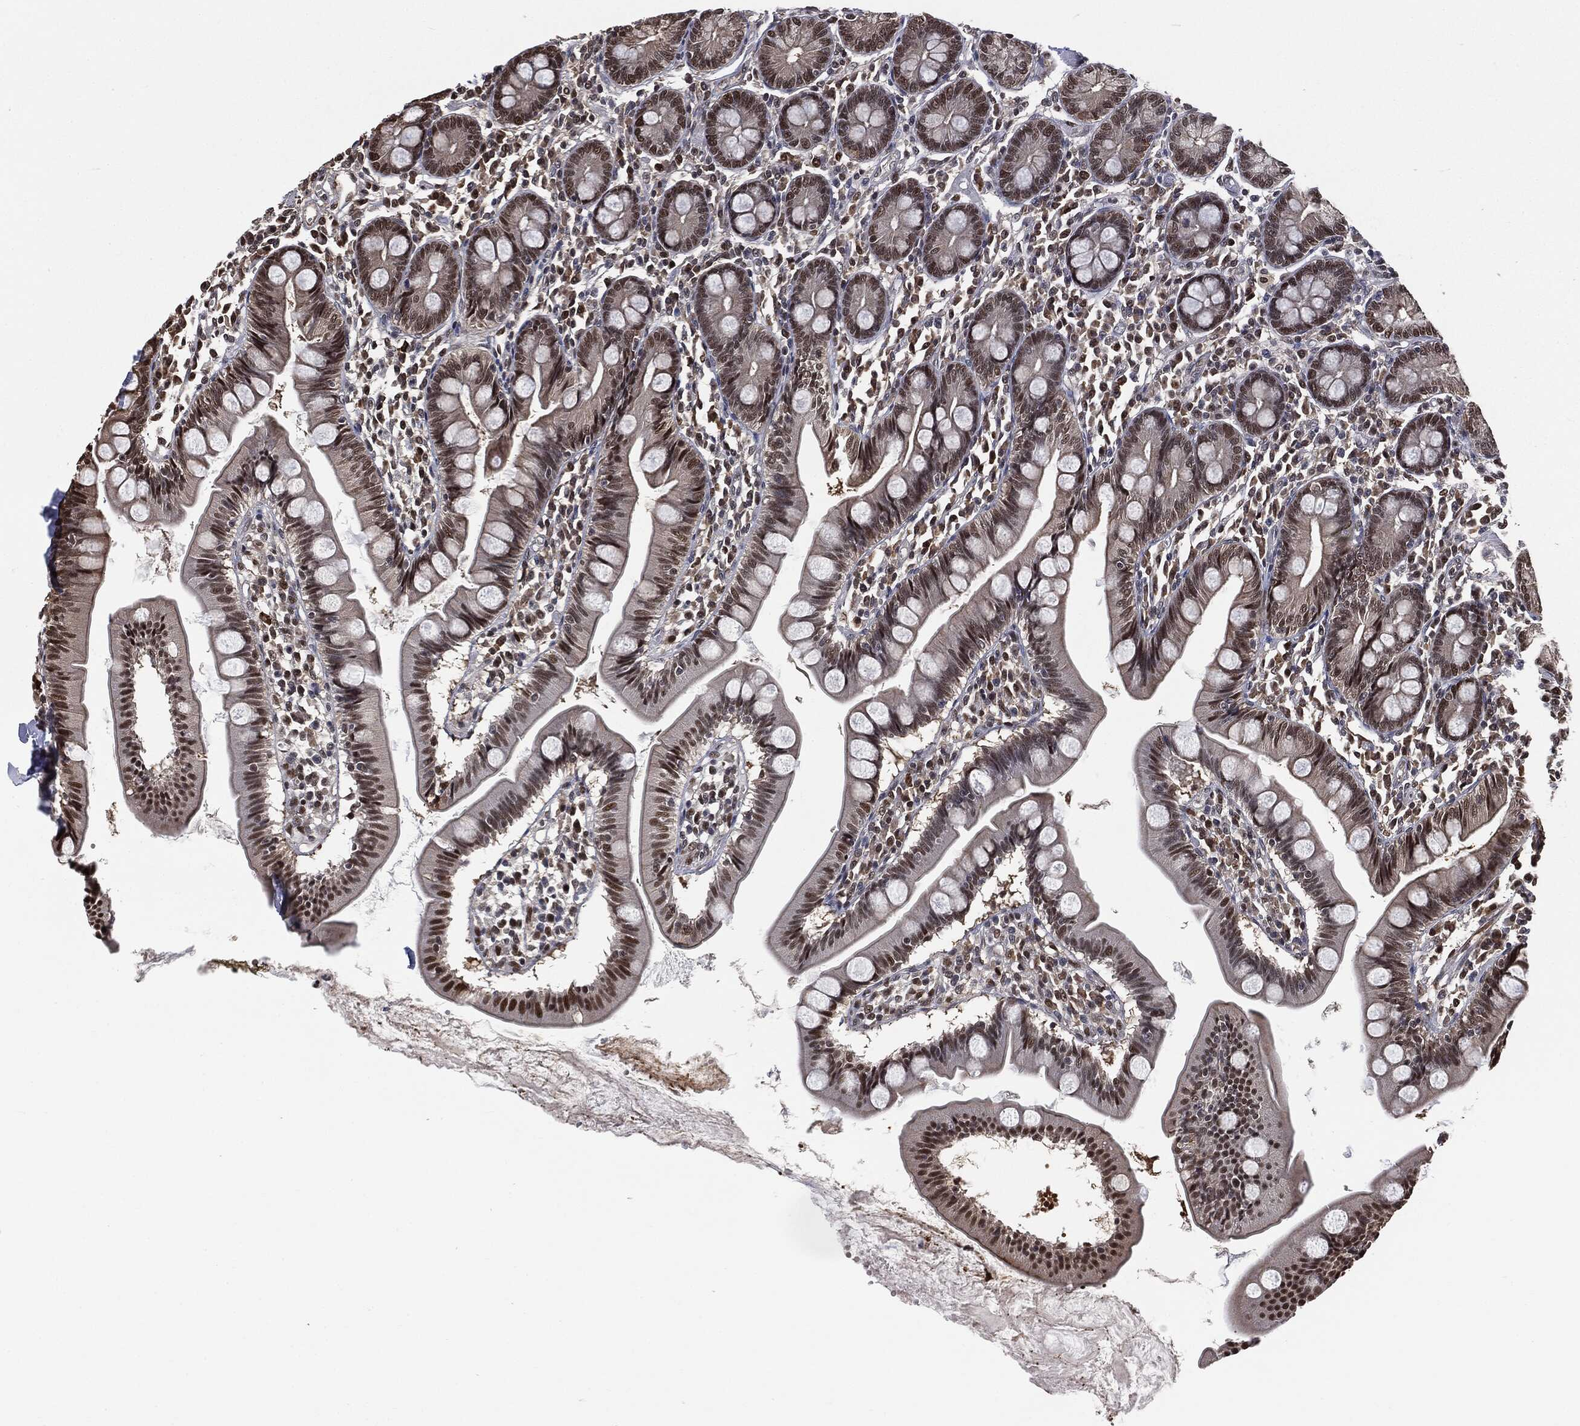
{"staining": {"intensity": "strong", "quantity": ">75%", "location": "nuclear"}, "tissue": "small intestine", "cell_type": "Glandular cells", "image_type": "normal", "snomed": [{"axis": "morphology", "description": "Normal tissue, NOS"}, {"axis": "topography", "description": "Small intestine"}], "caption": "The photomicrograph displays immunohistochemical staining of normal small intestine. There is strong nuclear staining is appreciated in approximately >75% of glandular cells. The protein is shown in brown color, while the nuclei are stained blue.", "gene": "SHLD2", "patient": {"sex": "male", "age": 88}}